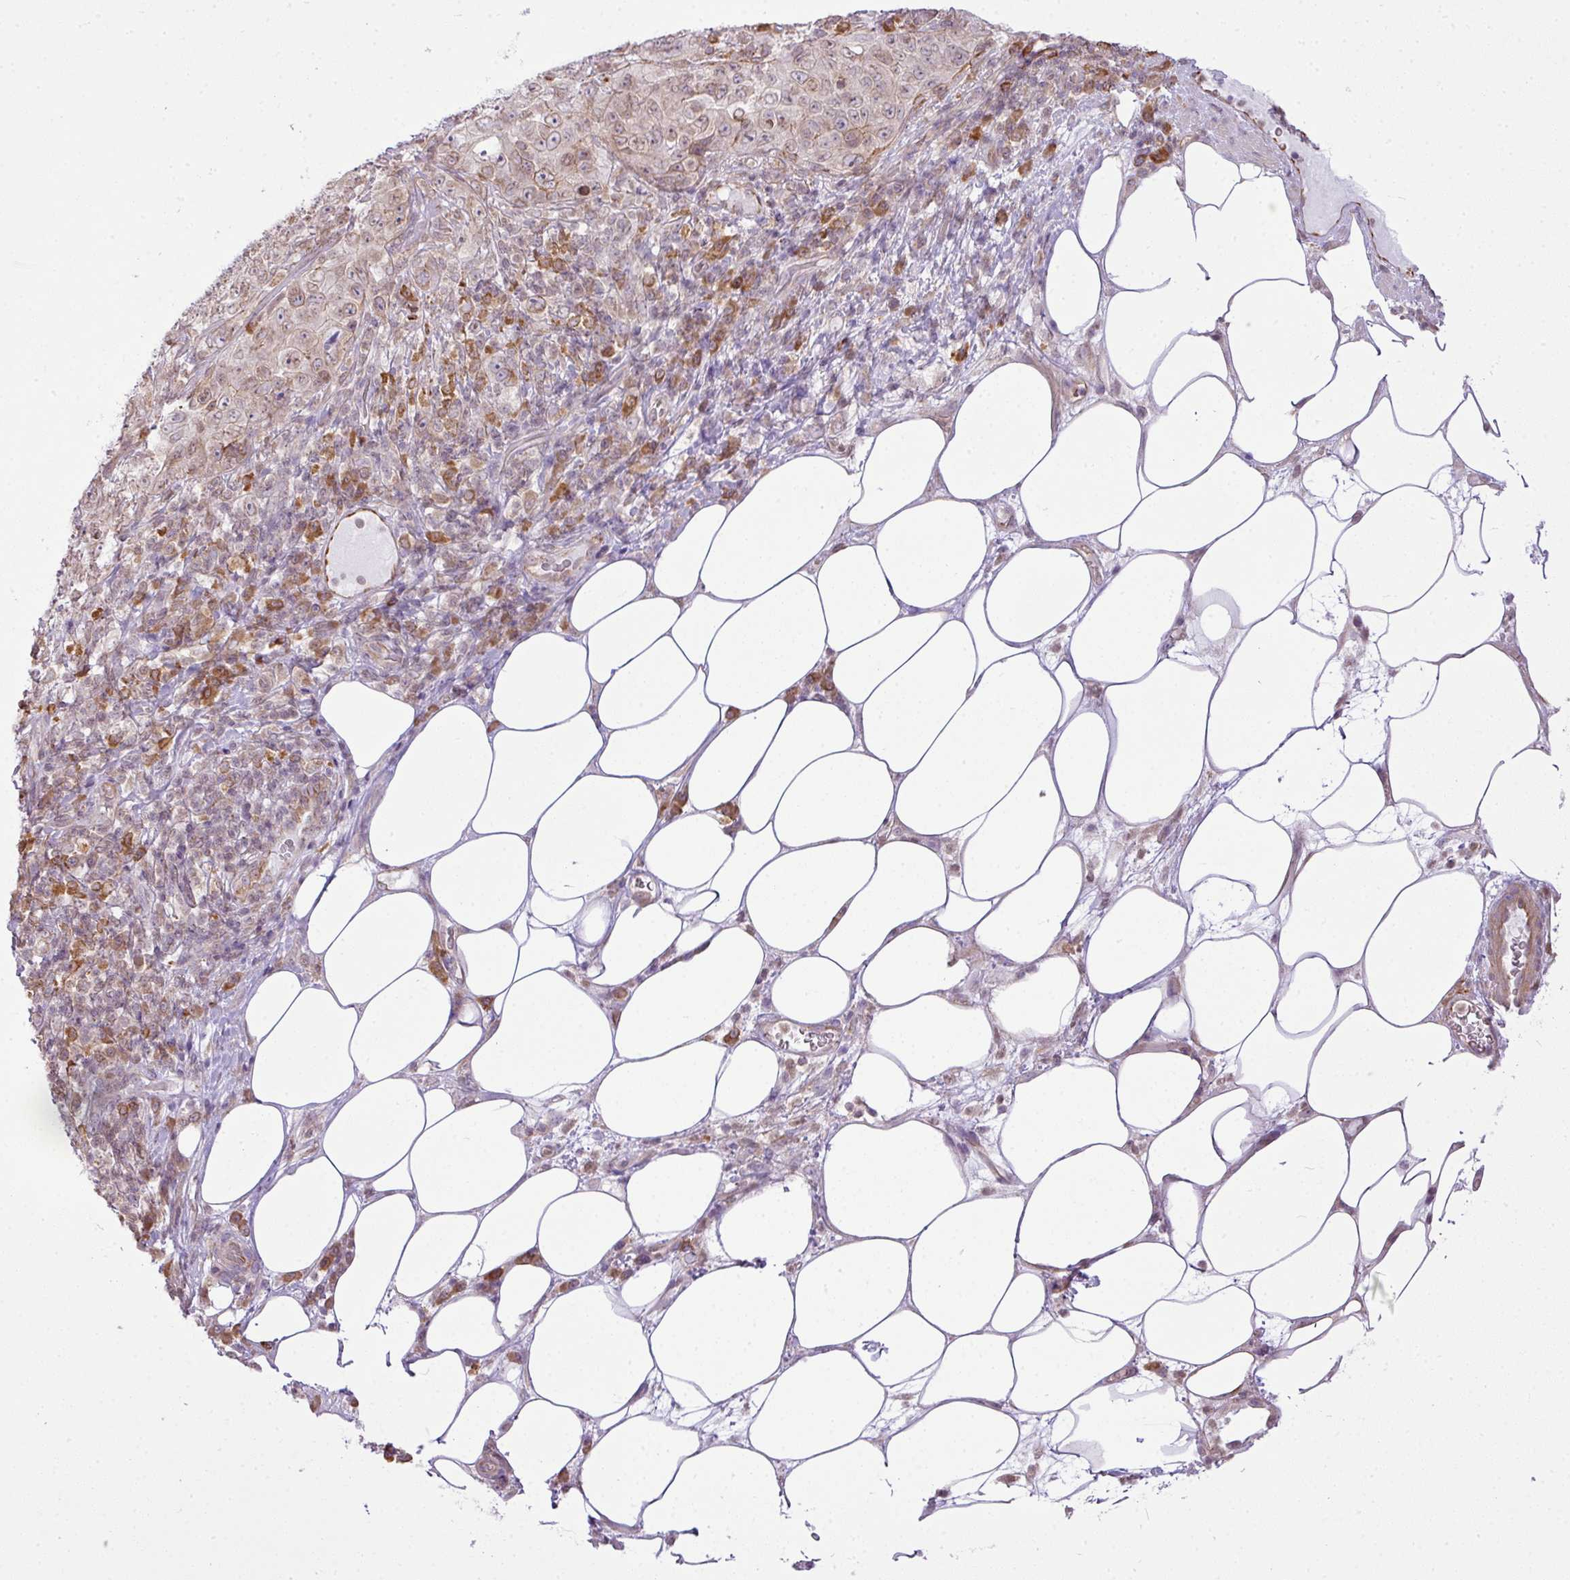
{"staining": {"intensity": "weak", "quantity": "25%-75%", "location": "nuclear"}, "tissue": "pancreatic cancer", "cell_type": "Tumor cells", "image_type": "cancer", "snomed": [{"axis": "morphology", "description": "Adenocarcinoma, NOS"}, {"axis": "topography", "description": "Pancreas"}], "caption": "DAB (3,3'-diaminobenzidine) immunohistochemical staining of pancreatic adenocarcinoma shows weak nuclear protein positivity in about 25%-75% of tumor cells.", "gene": "COX18", "patient": {"sex": "male", "age": 68}}